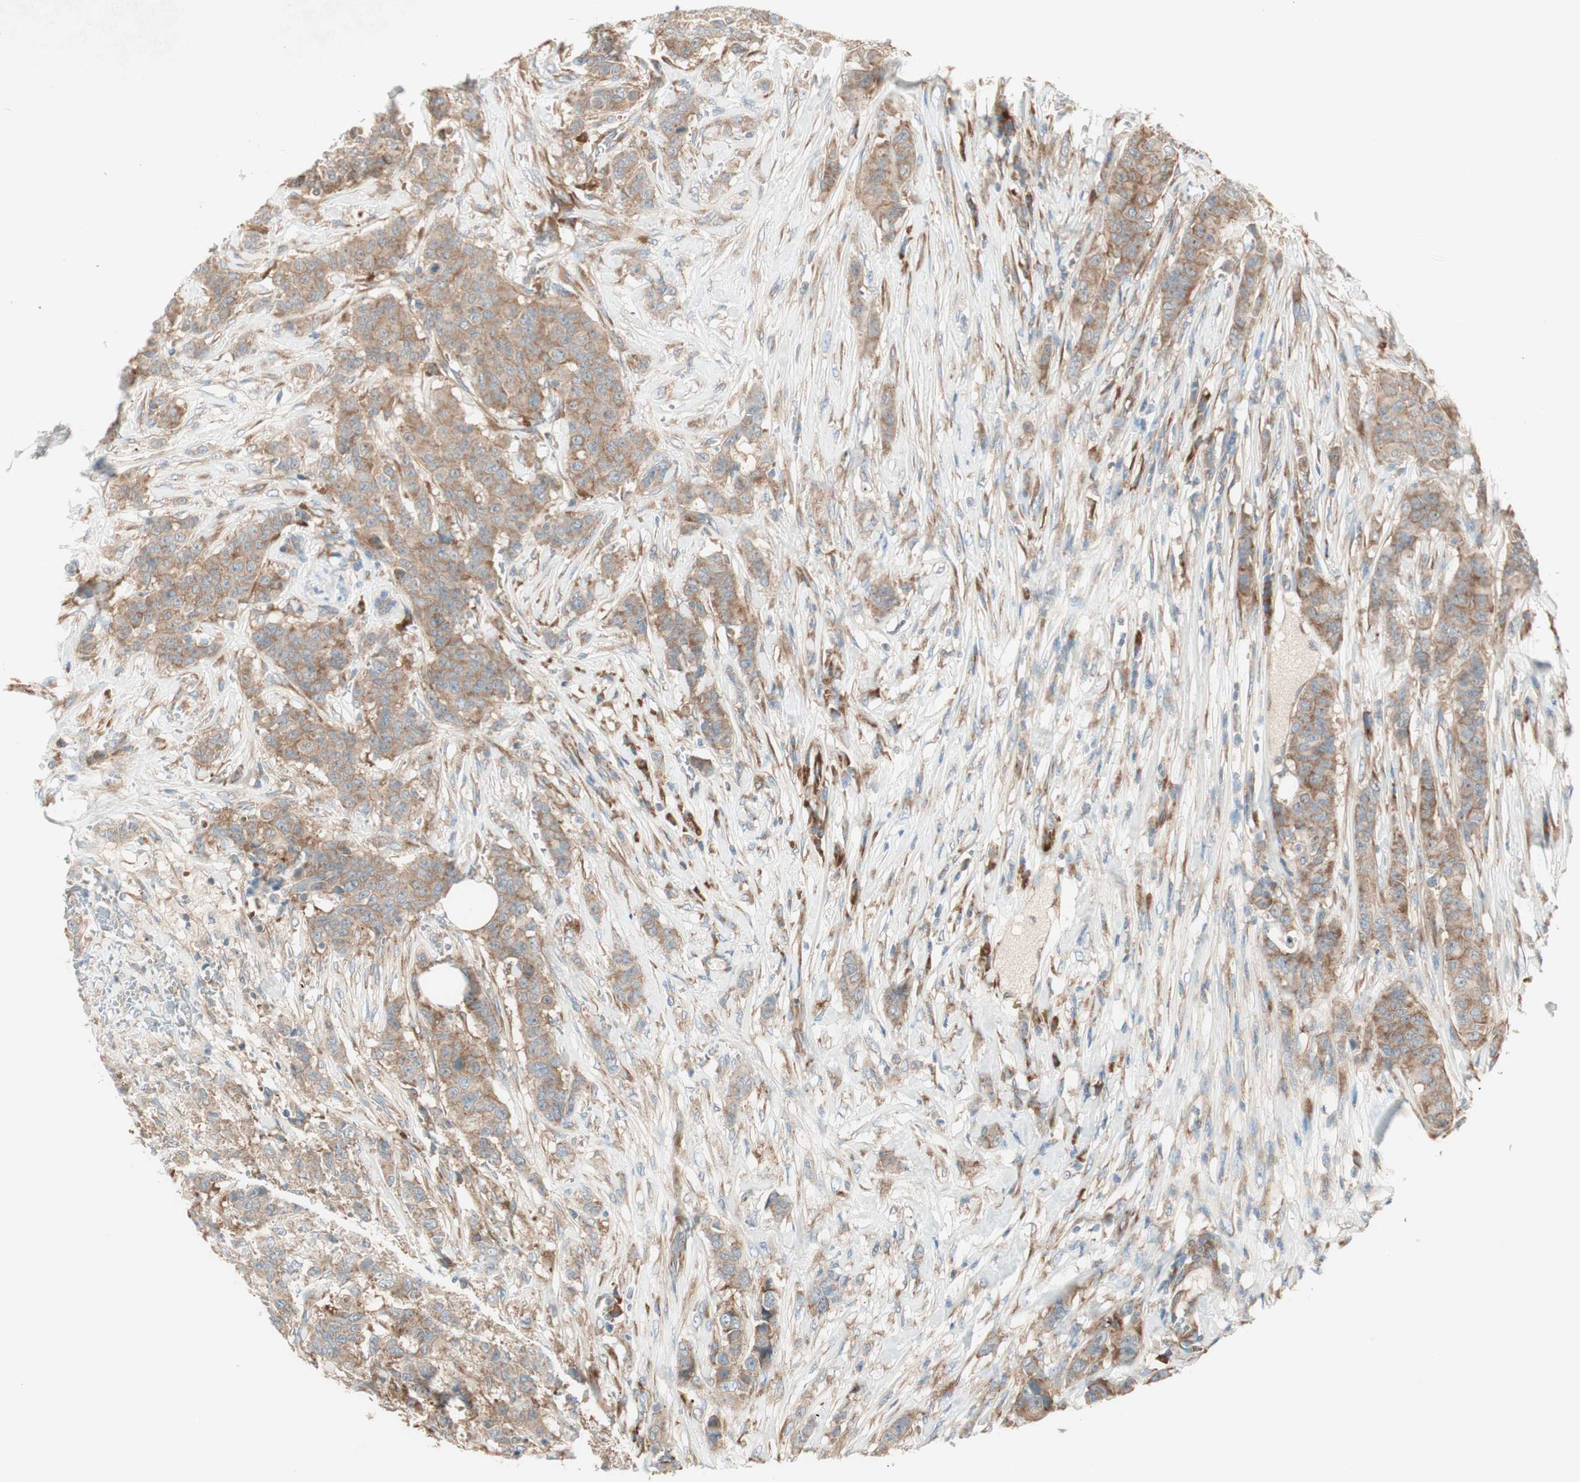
{"staining": {"intensity": "moderate", "quantity": ">75%", "location": "cytoplasmic/membranous"}, "tissue": "breast cancer", "cell_type": "Tumor cells", "image_type": "cancer", "snomed": [{"axis": "morphology", "description": "Duct carcinoma"}, {"axis": "topography", "description": "Breast"}], "caption": "Approximately >75% of tumor cells in human breast cancer (infiltrating ductal carcinoma) reveal moderate cytoplasmic/membranous protein expression as visualized by brown immunohistochemical staining.", "gene": "RPL23", "patient": {"sex": "female", "age": 40}}